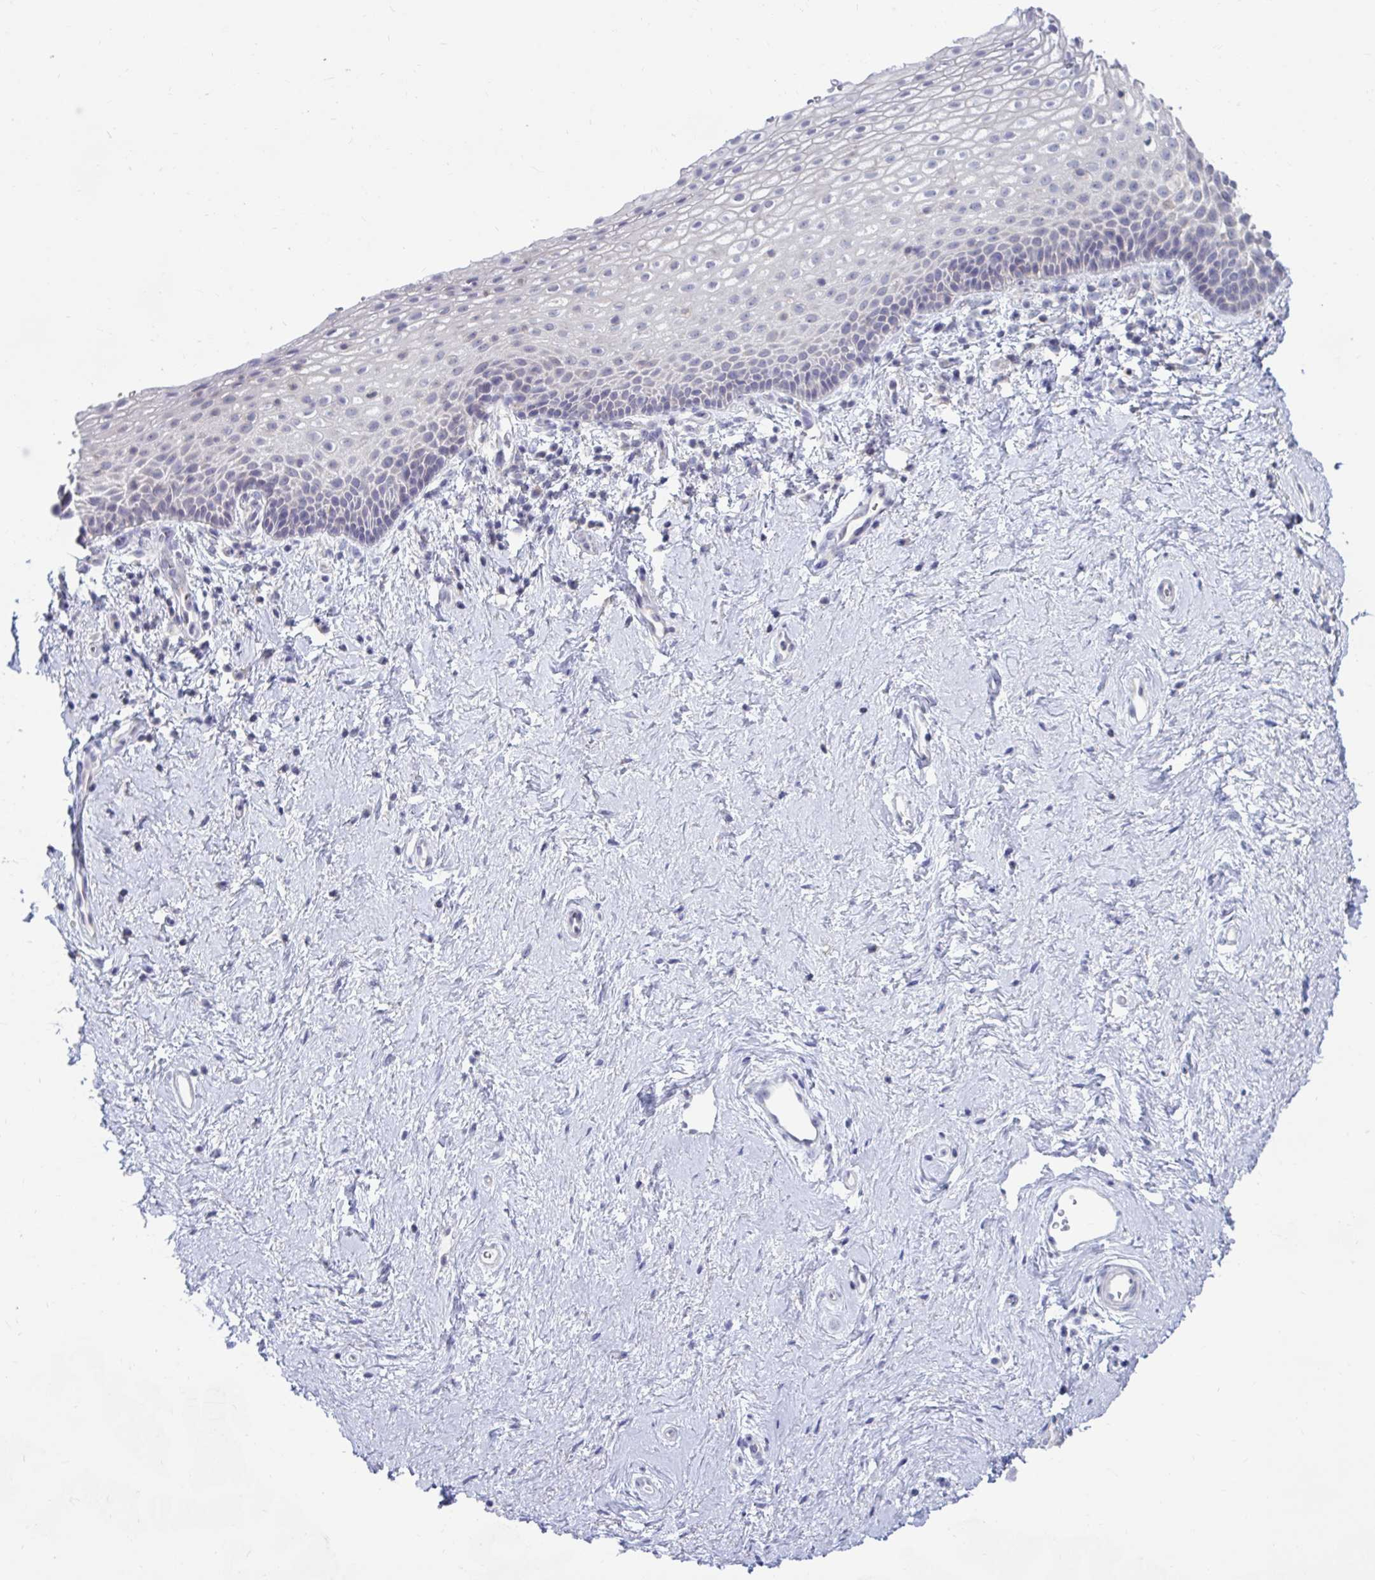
{"staining": {"intensity": "negative", "quantity": "none", "location": "none"}, "tissue": "vagina", "cell_type": "Squamous epithelial cells", "image_type": "normal", "snomed": [{"axis": "morphology", "description": "Normal tissue, NOS"}, {"axis": "topography", "description": "Vagina"}], "caption": "Squamous epithelial cells show no significant expression in benign vagina. The staining was performed using DAB to visualize the protein expression in brown, while the nuclei were stained in blue with hematoxylin (Magnification: 20x).", "gene": "ARPP19", "patient": {"sex": "female", "age": 61}}